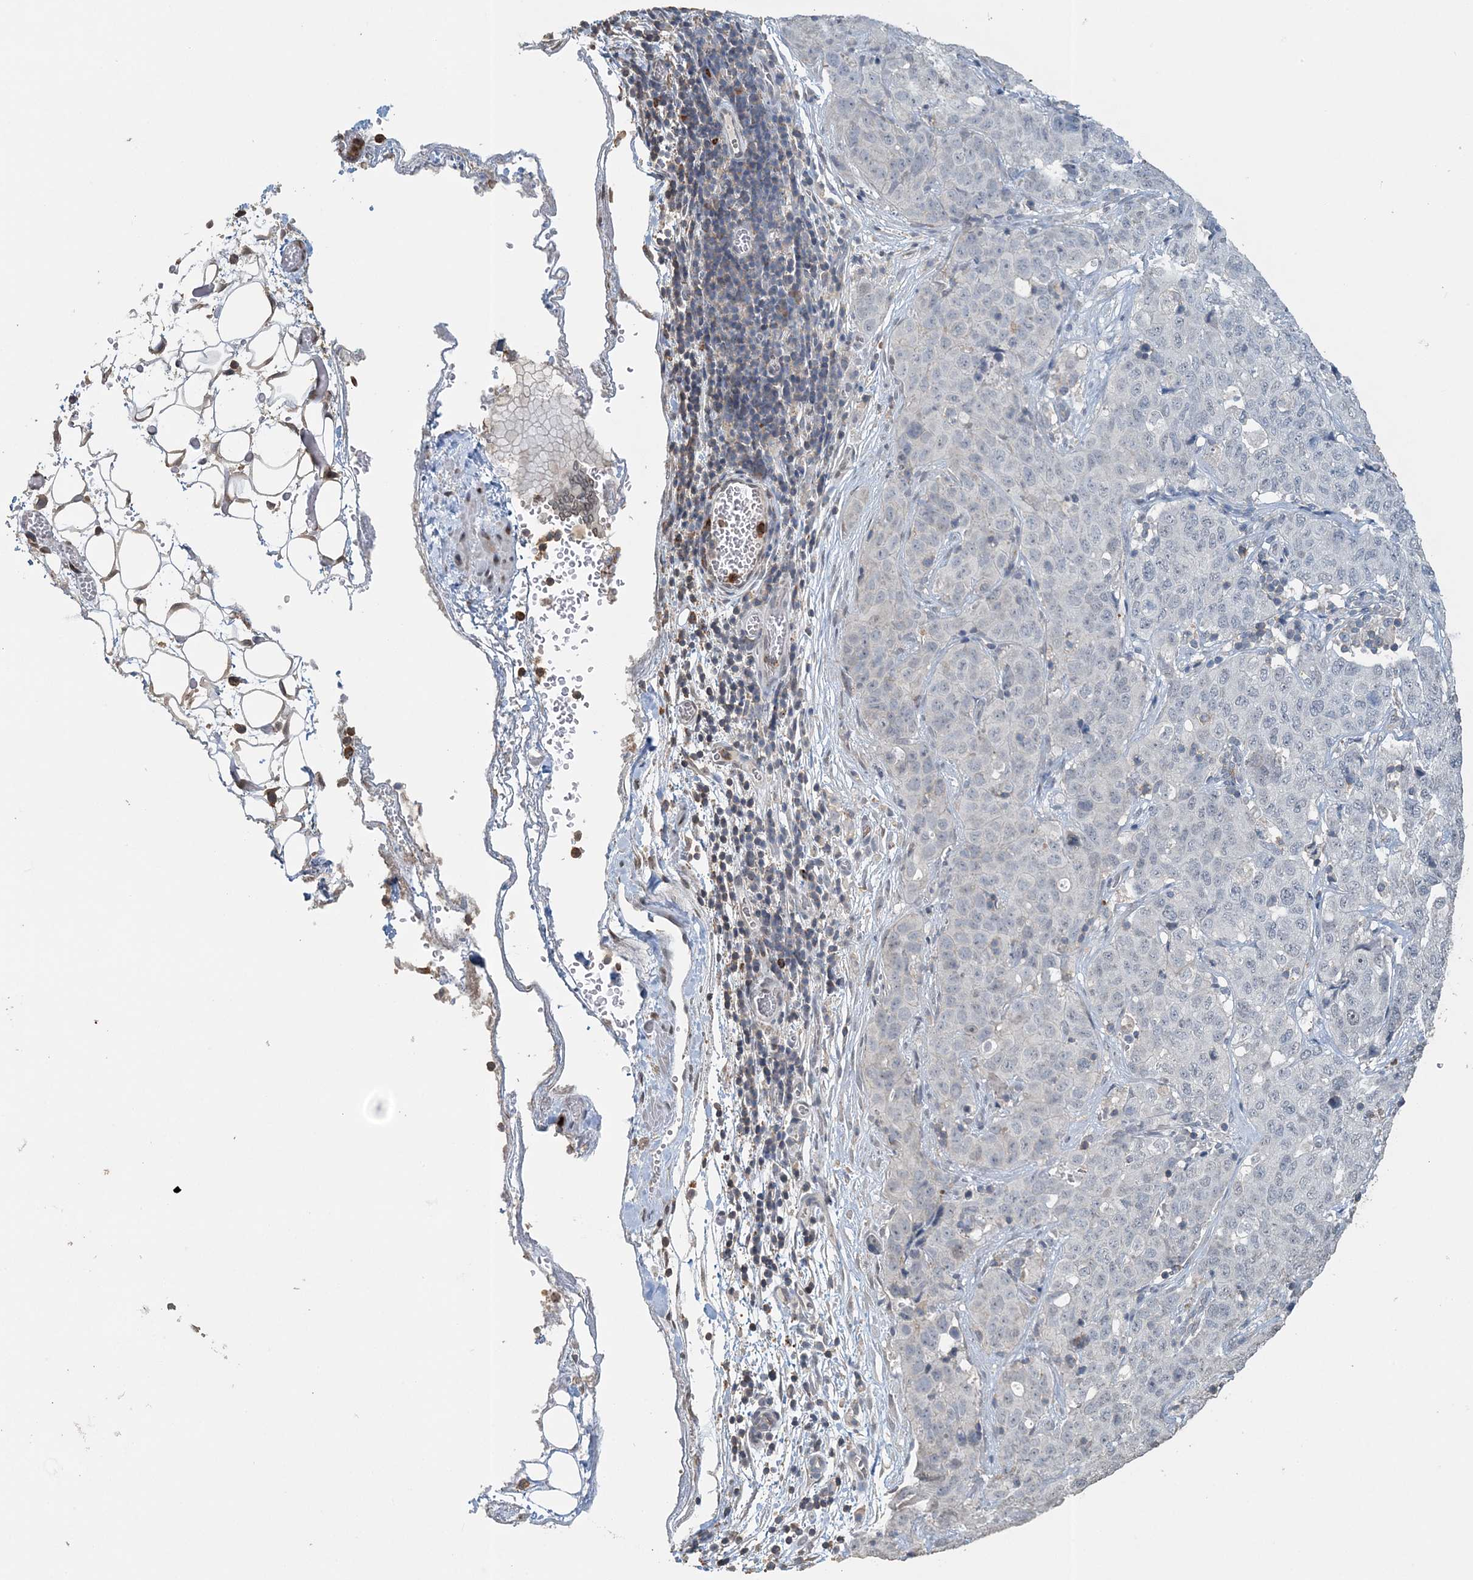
{"staining": {"intensity": "negative", "quantity": "none", "location": "none"}, "tissue": "stomach cancer", "cell_type": "Tumor cells", "image_type": "cancer", "snomed": [{"axis": "morphology", "description": "Normal tissue, NOS"}, {"axis": "morphology", "description": "Adenocarcinoma, NOS"}, {"axis": "topography", "description": "Lymph node"}, {"axis": "topography", "description": "Stomach"}], "caption": "A micrograph of human stomach cancer (adenocarcinoma) is negative for staining in tumor cells.", "gene": "FAM110A", "patient": {"sex": "male", "age": 48}}